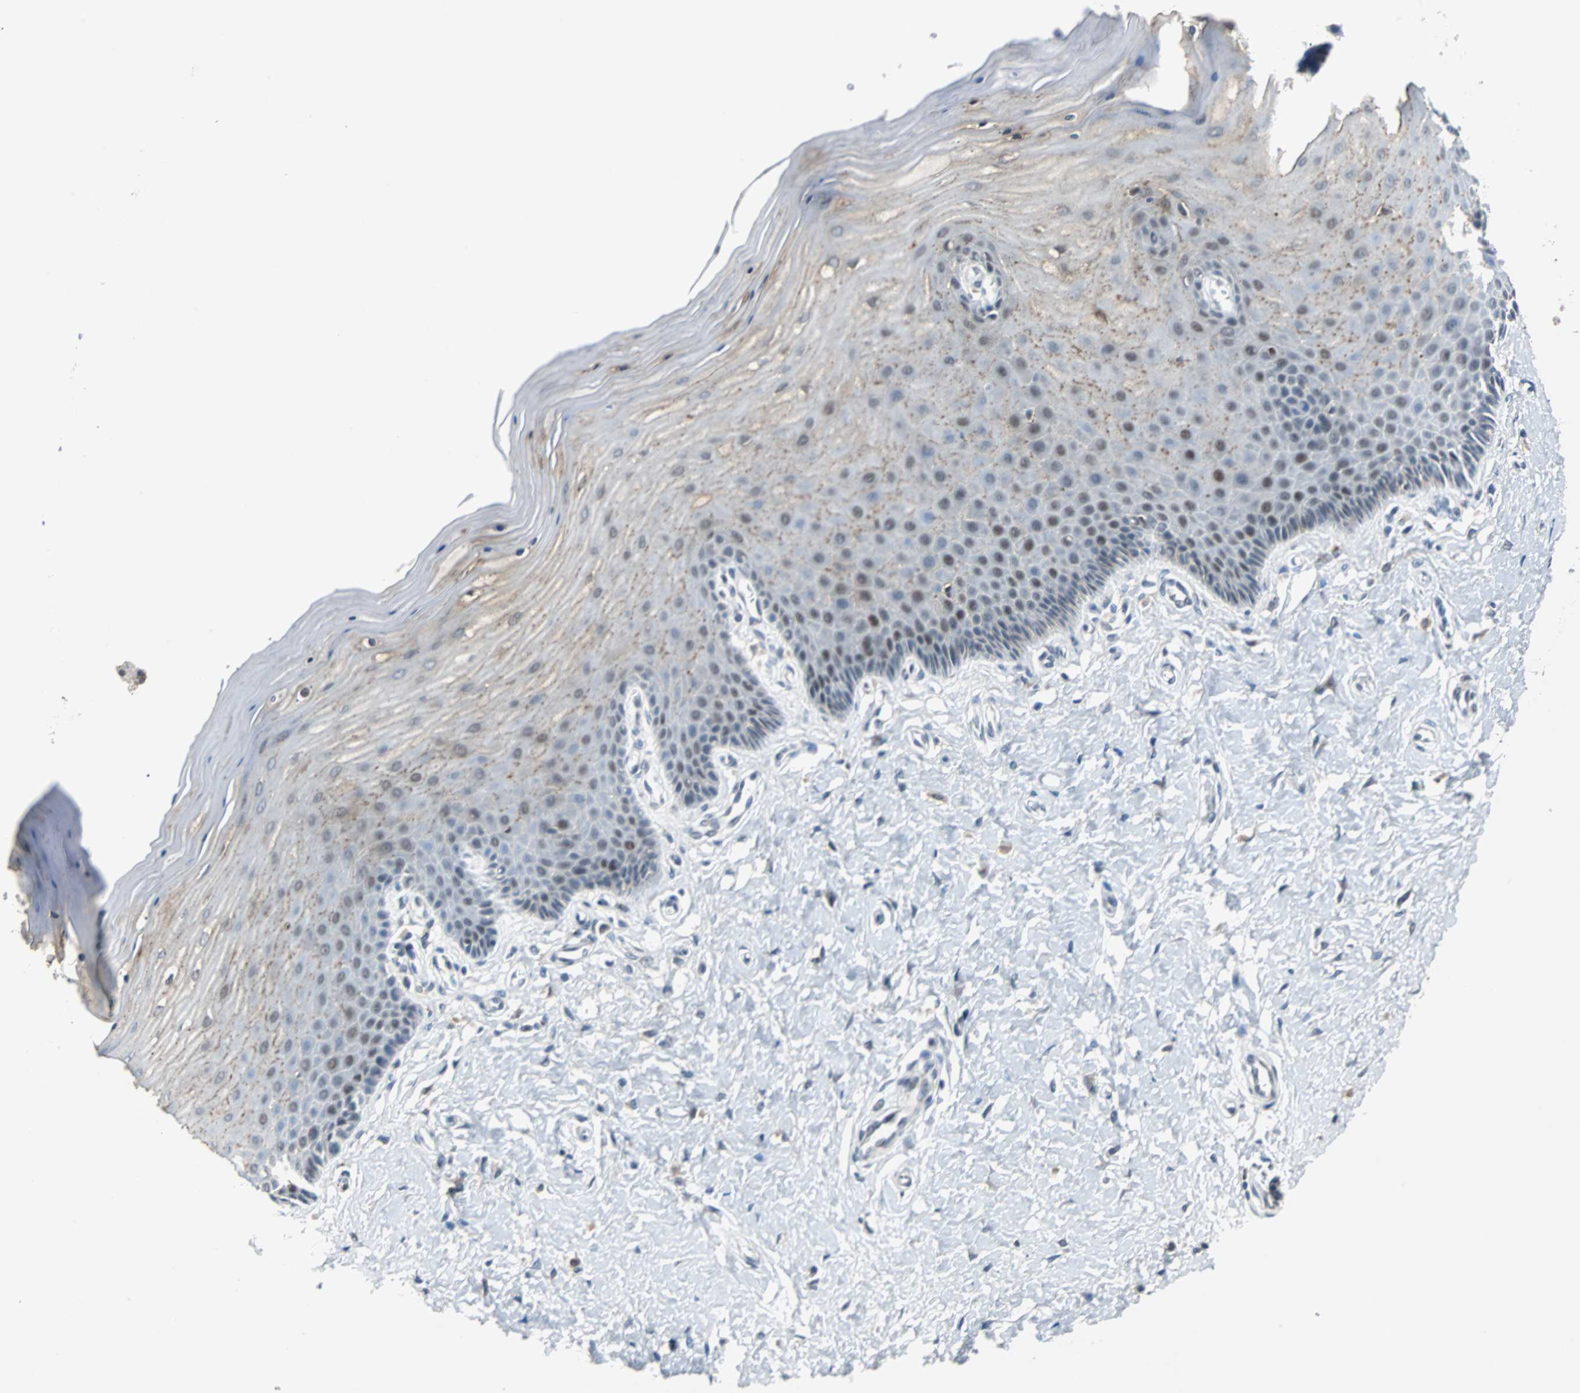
{"staining": {"intensity": "weak", "quantity": "<25%", "location": "cytoplasmic/membranous"}, "tissue": "cervix", "cell_type": "Glandular cells", "image_type": "normal", "snomed": [{"axis": "morphology", "description": "Normal tissue, NOS"}, {"axis": "topography", "description": "Cervix"}], "caption": "The histopathology image displays no significant positivity in glandular cells of cervix.", "gene": "HLX", "patient": {"sex": "female", "age": 55}}